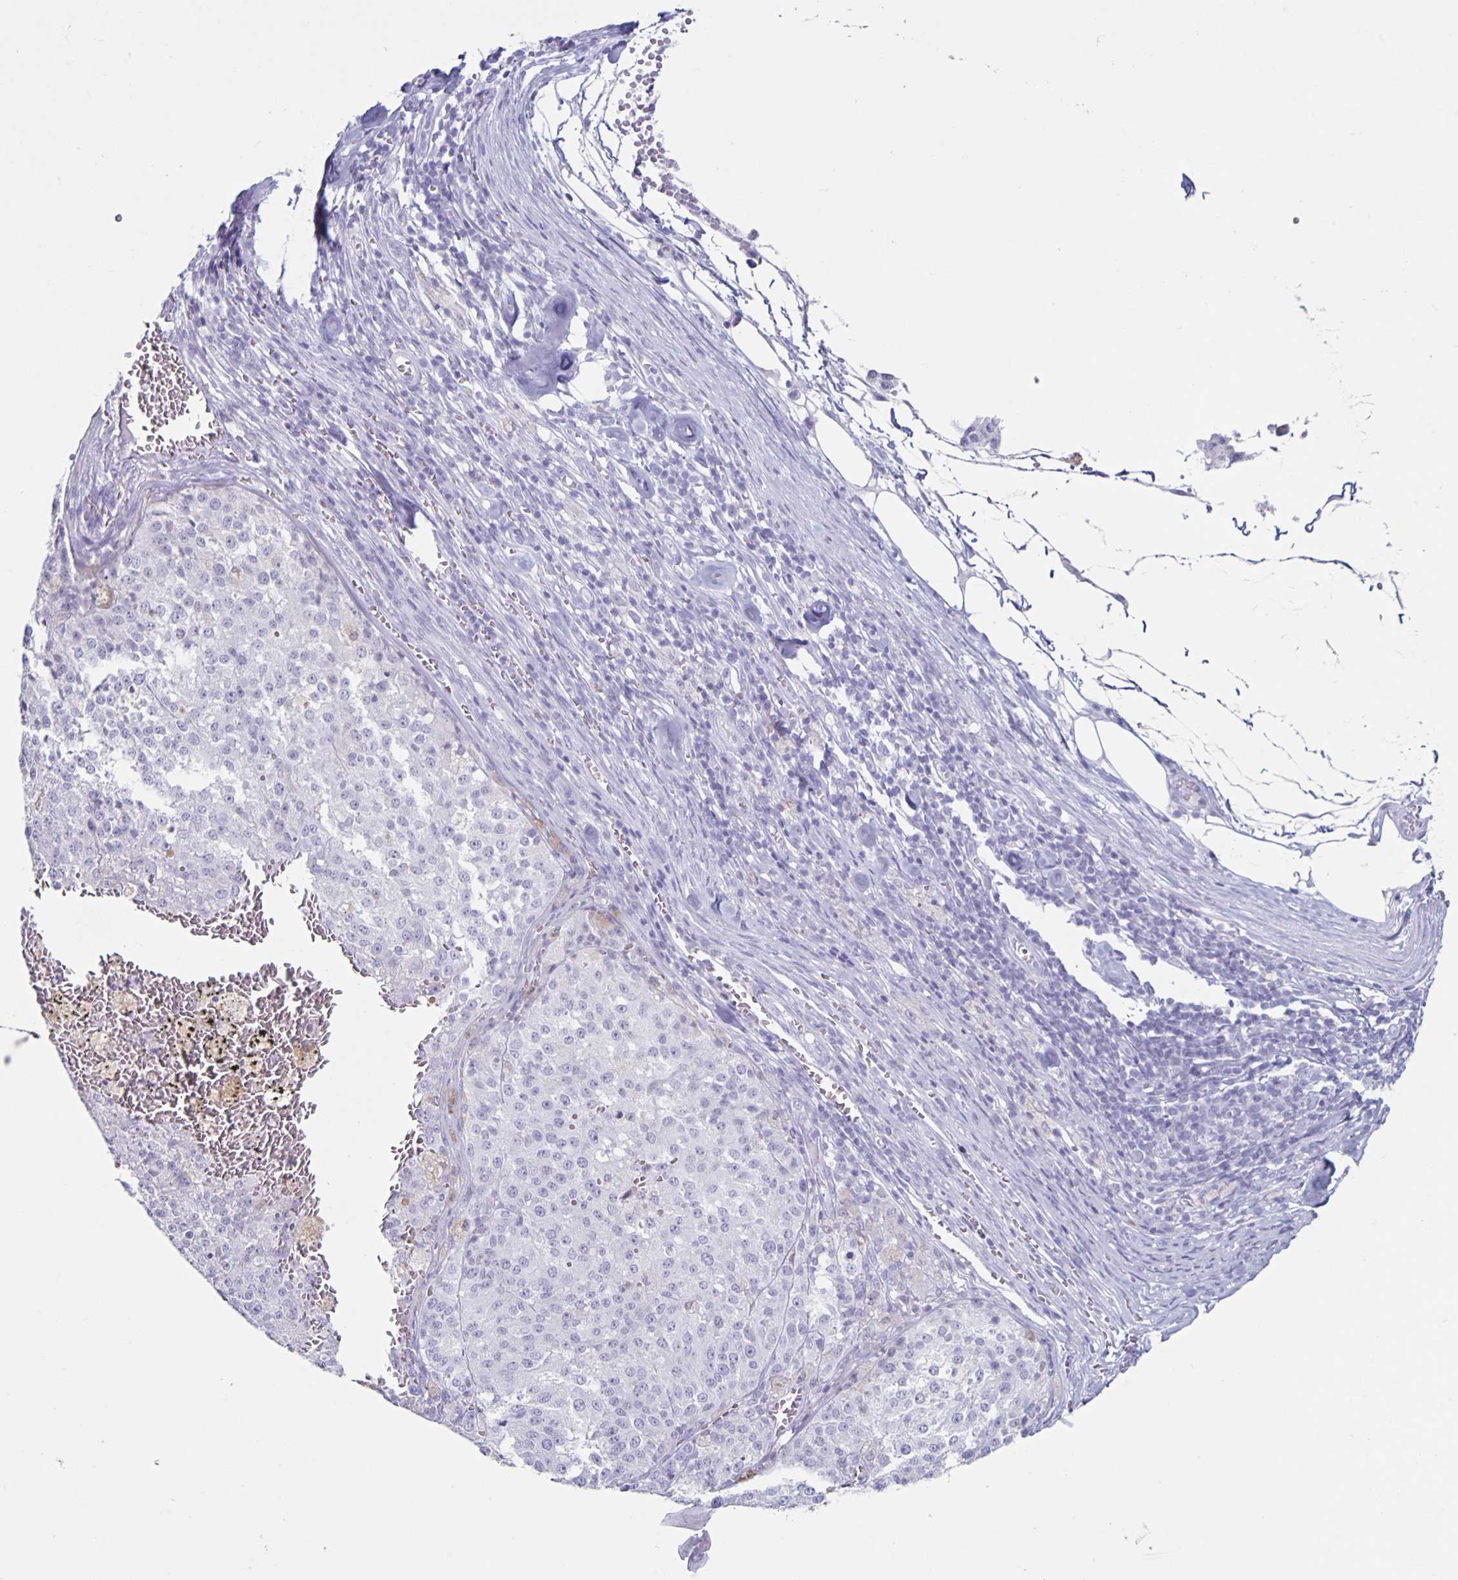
{"staining": {"intensity": "negative", "quantity": "none", "location": "none"}, "tissue": "melanoma", "cell_type": "Tumor cells", "image_type": "cancer", "snomed": [{"axis": "morphology", "description": "Malignant melanoma, Metastatic site"}, {"axis": "topography", "description": "Lymph node"}], "caption": "Tumor cells show no significant staining in melanoma. Brightfield microscopy of immunohistochemistry stained with DAB (3,3'-diaminobenzidine) (brown) and hematoxylin (blue), captured at high magnification.", "gene": "CT45A5", "patient": {"sex": "female", "age": 64}}